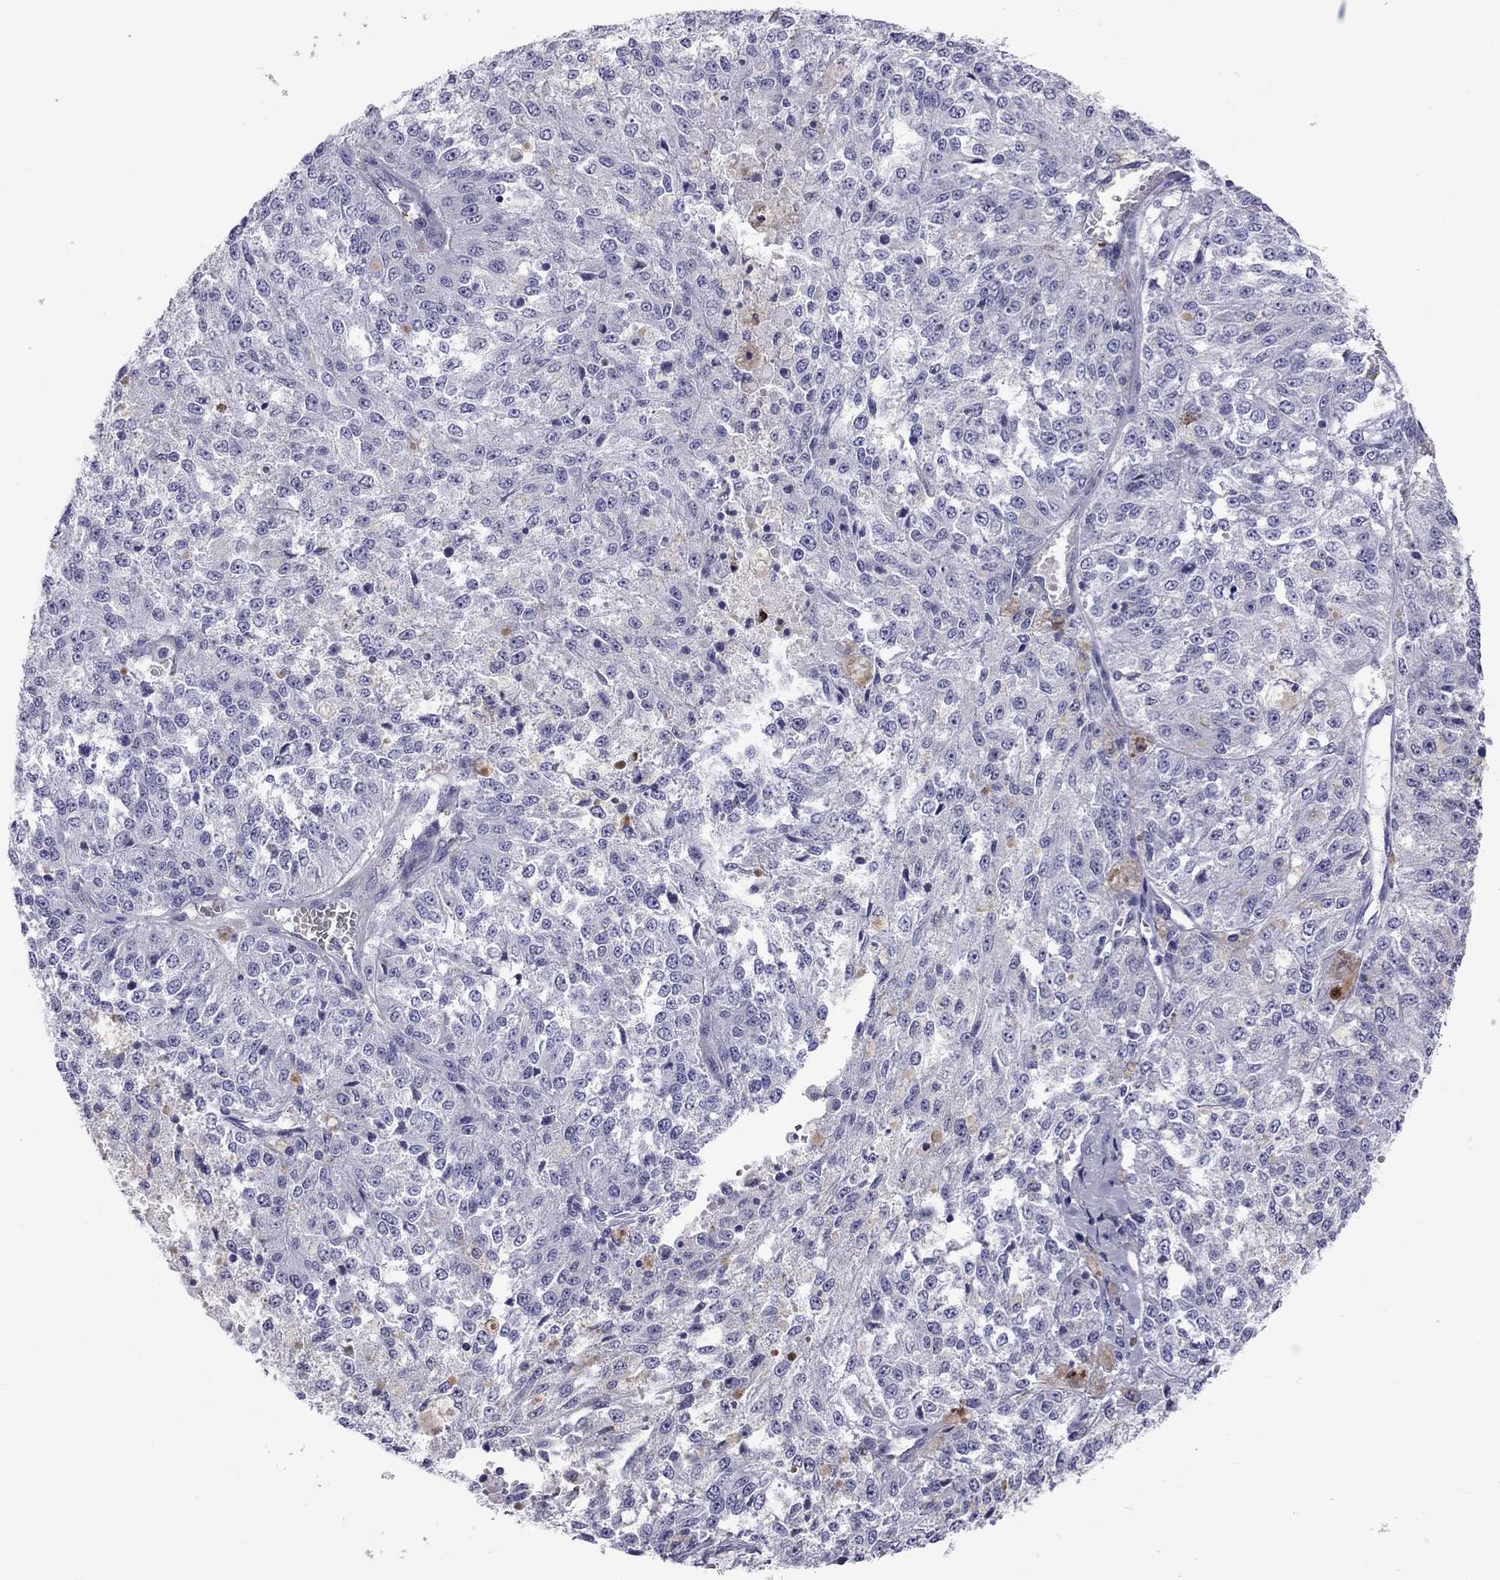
{"staining": {"intensity": "negative", "quantity": "none", "location": "none"}, "tissue": "melanoma", "cell_type": "Tumor cells", "image_type": "cancer", "snomed": [{"axis": "morphology", "description": "Malignant melanoma, Metastatic site"}, {"axis": "topography", "description": "Lymph node"}], "caption": "Histopathology image shows no significant protein positivity in tumor cells of malignant melanoma (metastatic site). Nuclei are stained in blue.", "gene": "ADORA2A", "patient": {"sex": "female", "age": 64}}